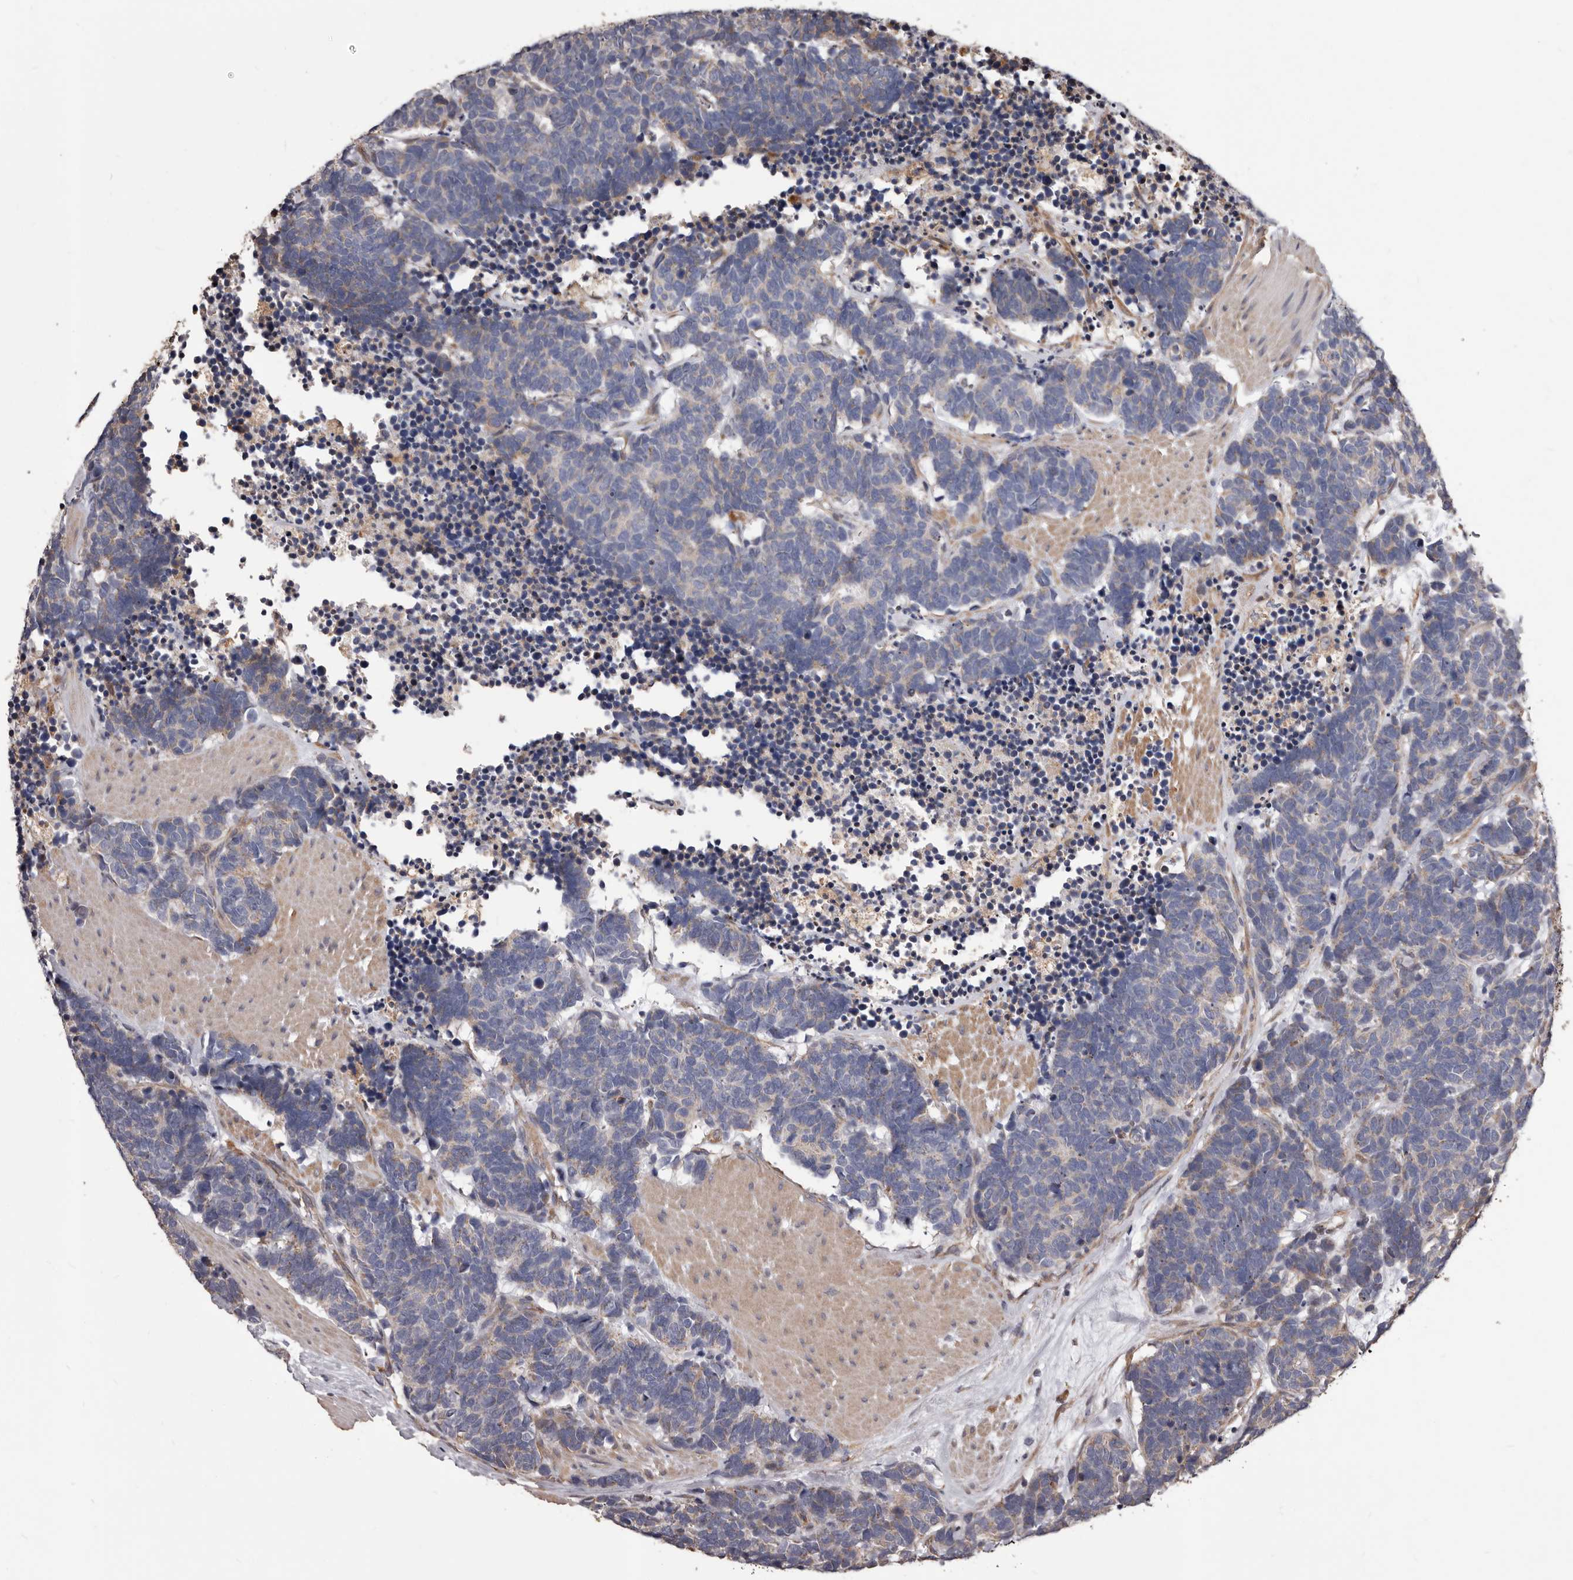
{"staining": {"intensity": "negative", "quantity": "none", "location": "none"}, "tissue": "carcinoid", "cell_type": "Tumor cells", "image_type": "cancer", "snomed": [{"axis": "morphology", "description": "Carcinoma, NOS"}, {"axis": "morphology", "description": "Carcinoid, malignant, NOS"}, {"axis": "topography", "description": "Urinary bladder"}], "caption": "Carcinoid stained for a protein using immunohistochemistry demonstrates no positivity tumor cells.", "gene": "CEP104", "patient": {"sex": "male", "age": 57}}